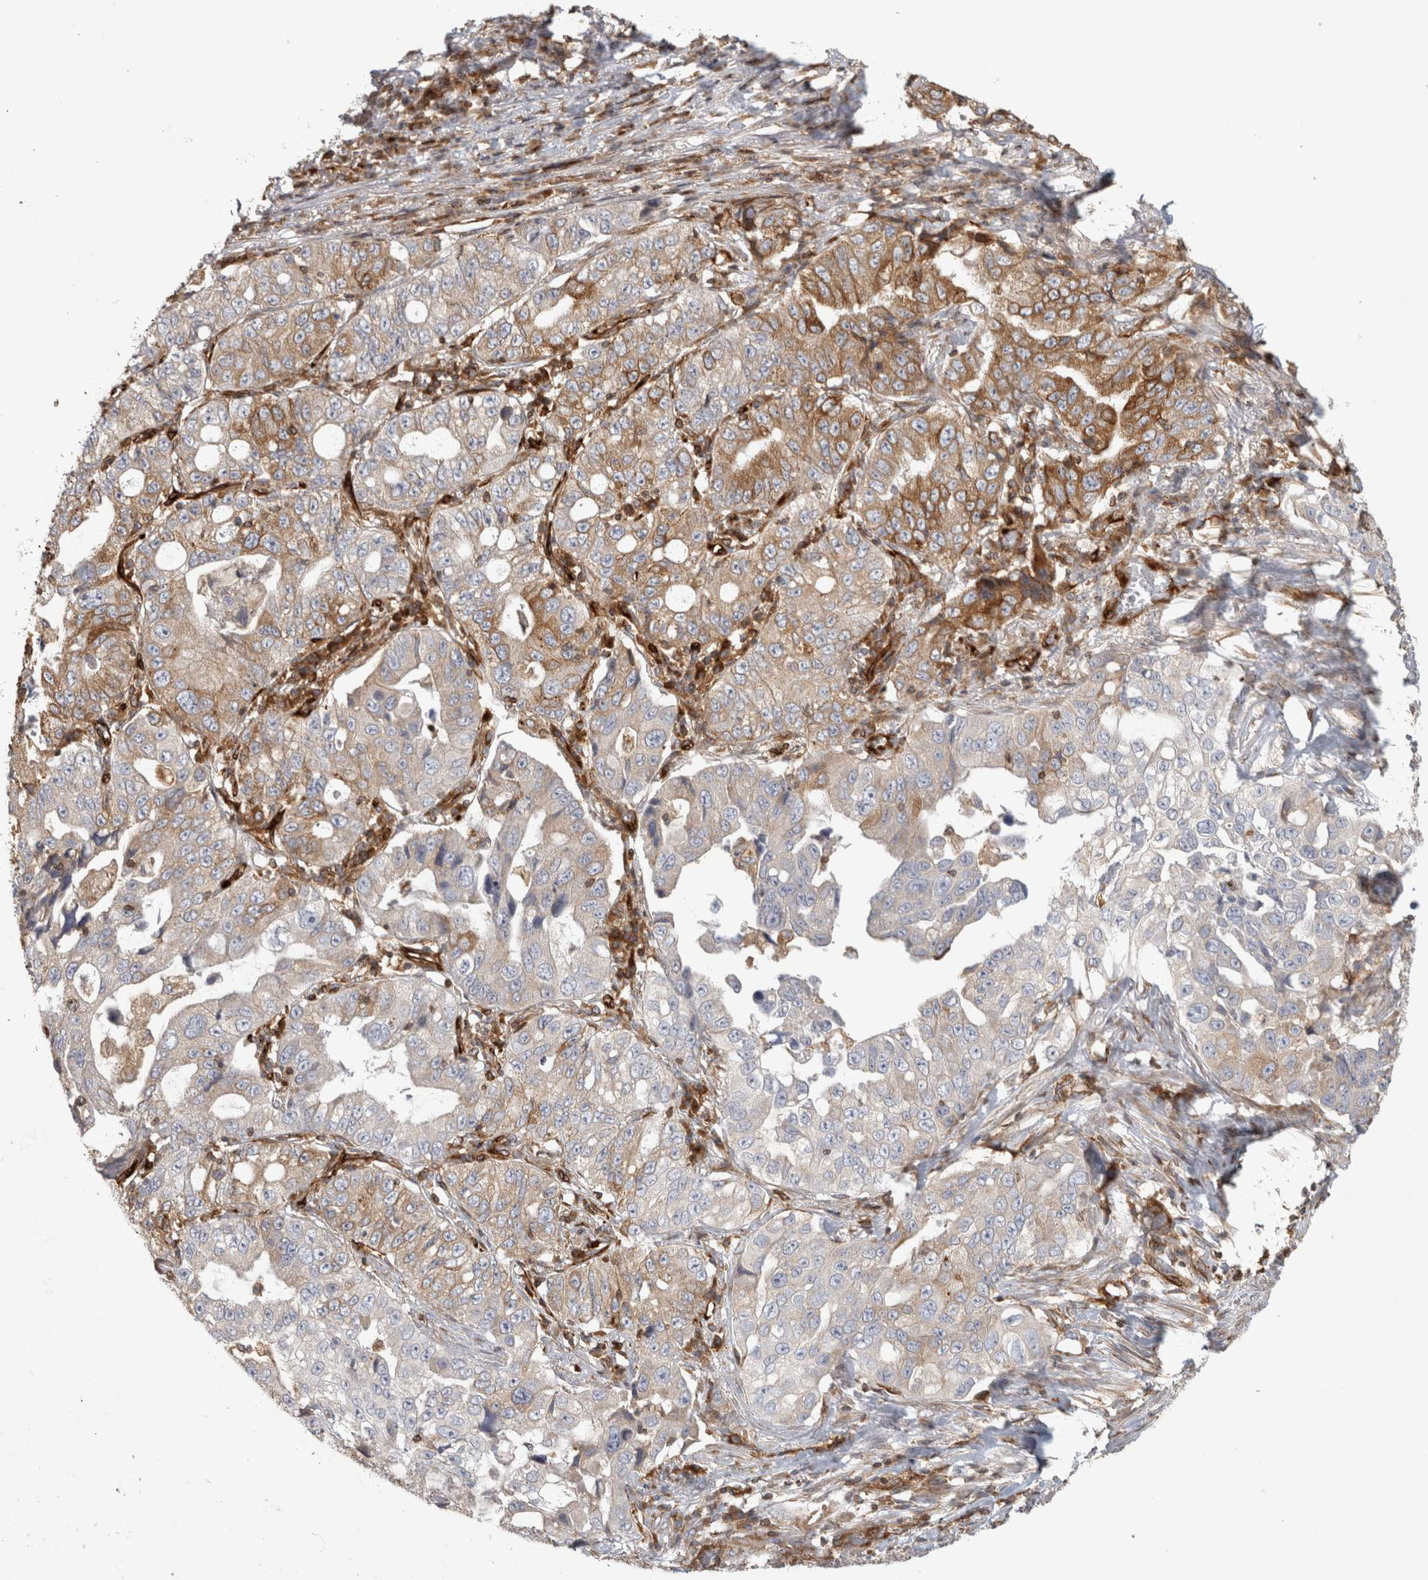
{"staining": {"intensity": "moderate", "quantity": "<25%", "location": "cytoplasmic/membranous"}, "tissue": "lung cancer", "cell_type": "Tumor cells", "image_type": "cancer", "snomed": [{"axis": "morphology", "description": "Adenocarcinoma, NOS"}, {"axis": "topography", "description": "Lung"}], "caption": "Human adenocarcinoma (lung) stained with a protein marker exhibits moderate staining in tumor cells.", "gene": "HLA-E", "patient": {"sex": "female", "age": 51}}